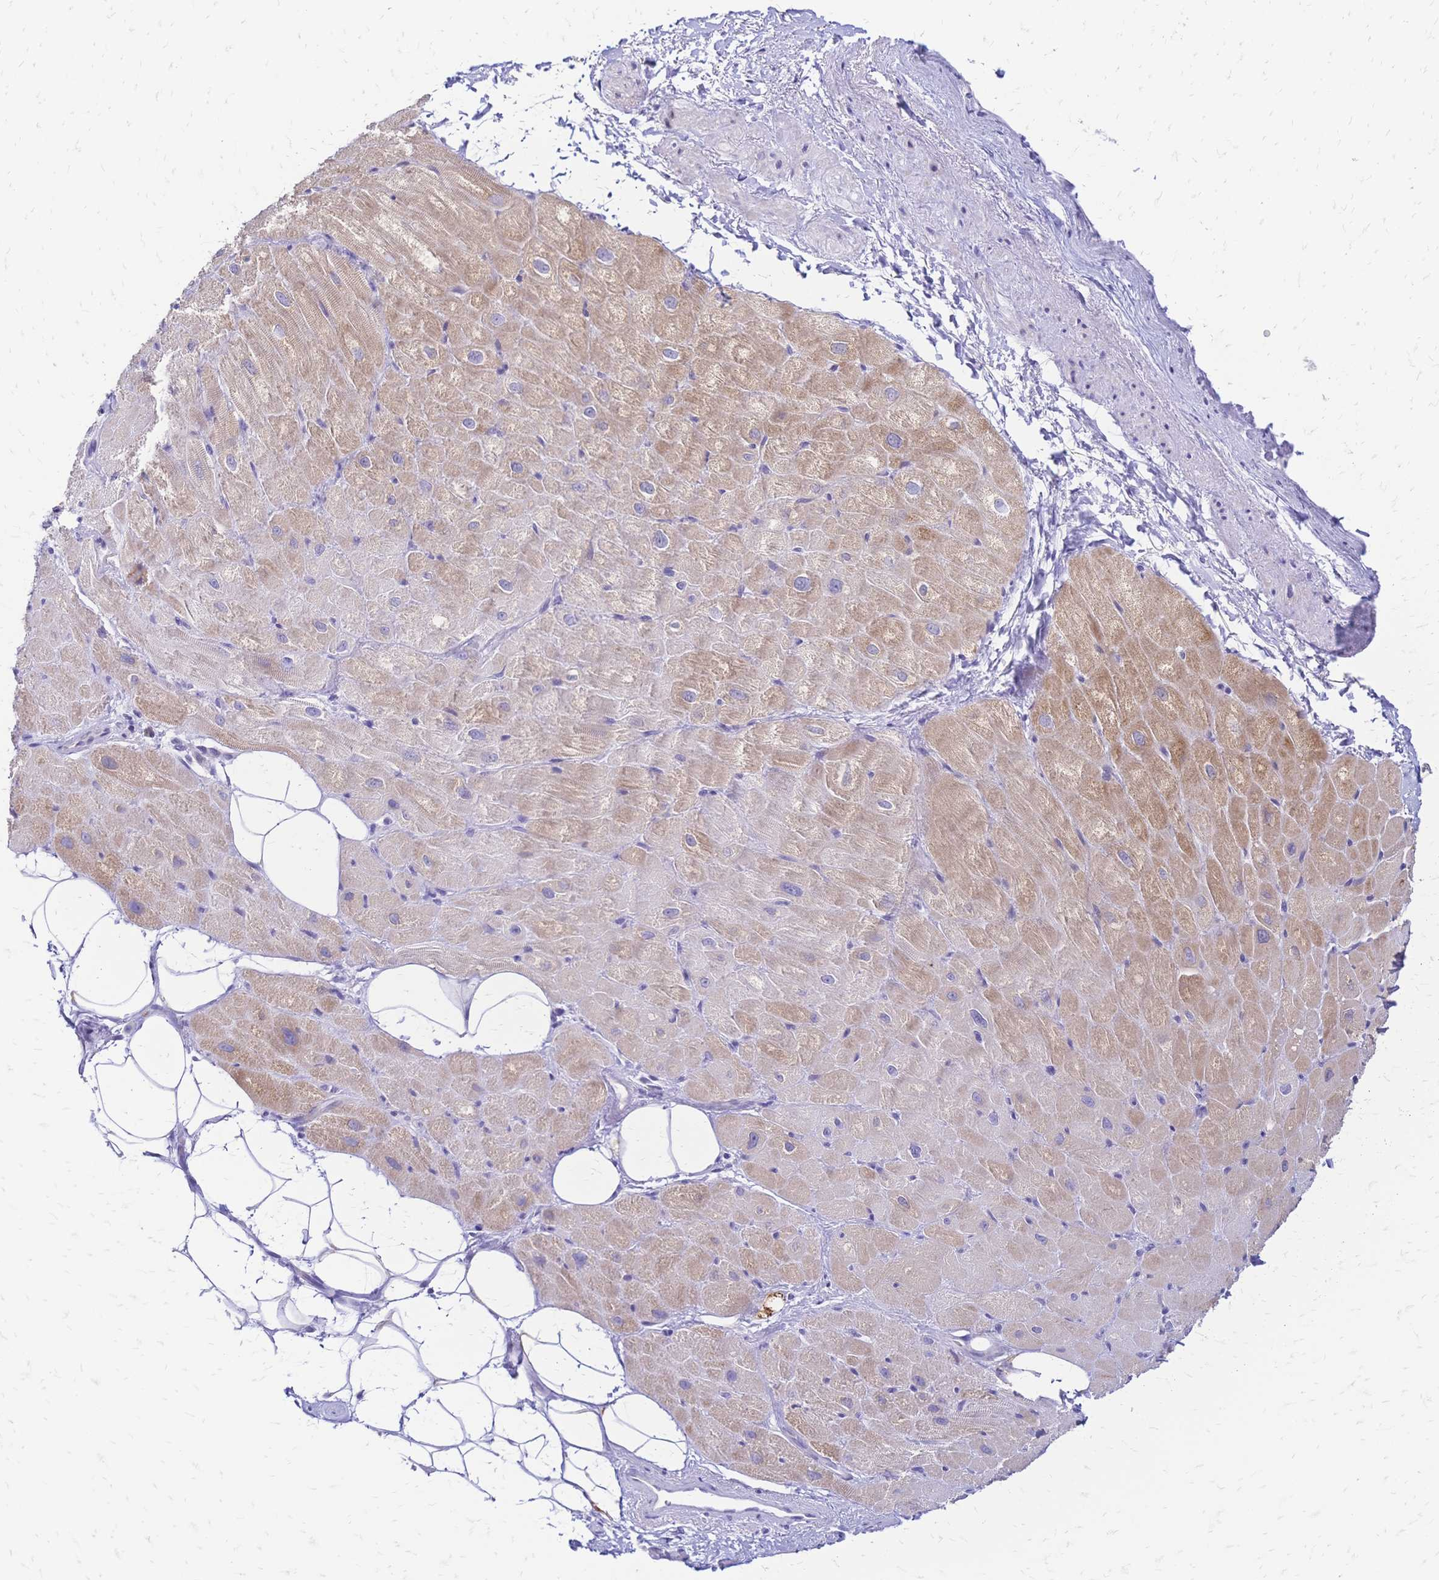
{"staining": {"intensity": "moderate", "quantity": ">75%", "location": "cytoplasmic/membranous"}, "tissue": "heart muscle", "cell_type": "Cardiomyocytes", "image_type": "normal", "snomed": [{"axis": "morphology", "description": "Normal tissue, NOS"}, {"axis": "topography", "description": "Heart"}], "caption": "Heart muscle stained for a protein (brown) demonstrates moderate cytoplasmic/membranous positive positivity in about >75% of cardiomyocytes.", "gene": "GRB7", "patient": {"sex": "male", "age": 62}}